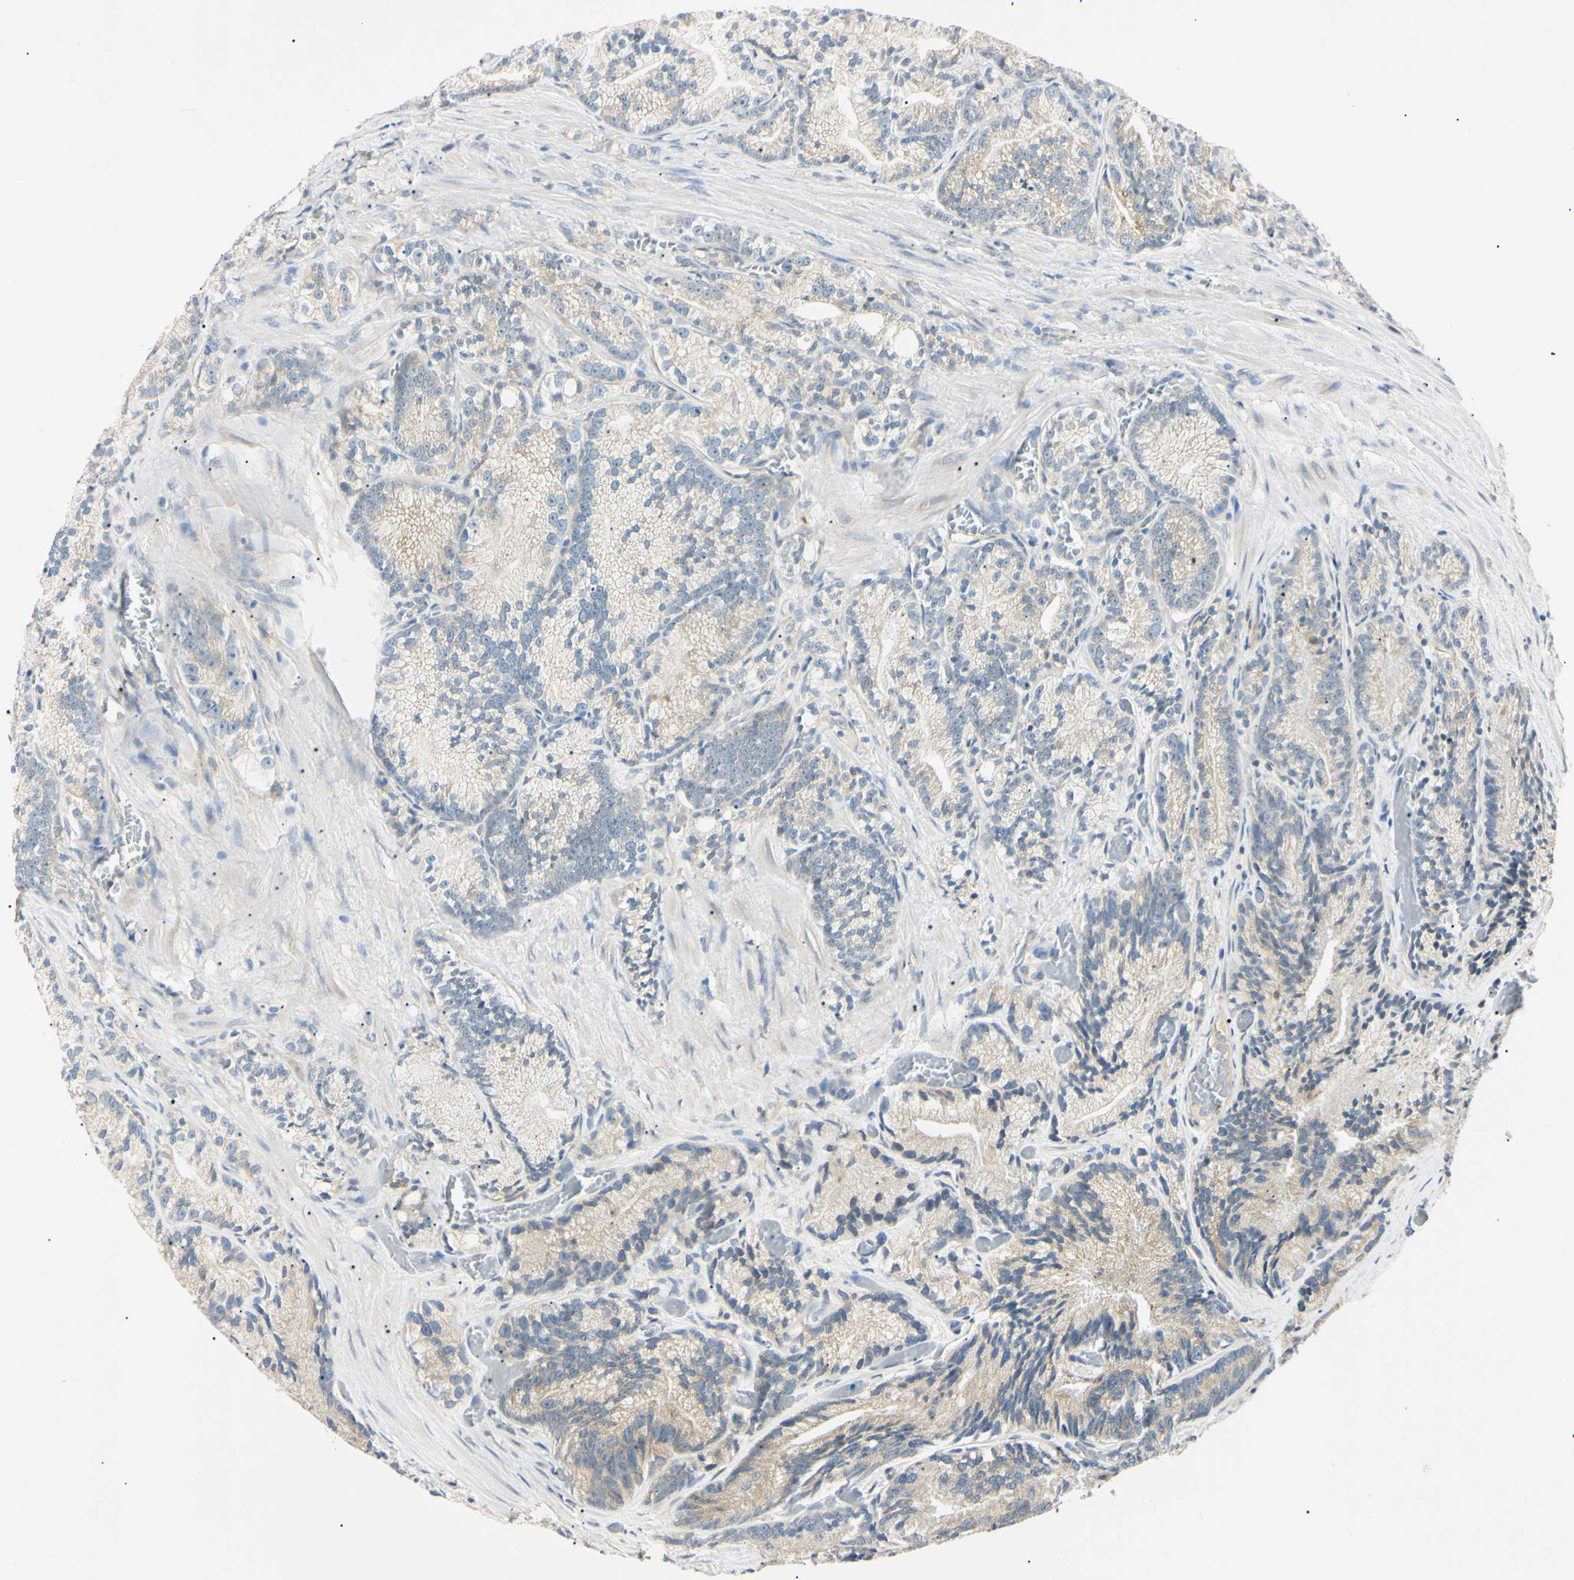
{"staining": {"intensity": "weak", "quantity": "25%-75%", "location": "cytoplasmic/membranous"}, "tissue": "prostate cancer", "cell_type": "Tumor cells", "image_type": "cancer", "snomed": [{"axis": "morphology", "description": "Adenocarcinoma, Low grade"}, {"axis": "topography", "description": "Prostate"}], "caption": "A high-resolution photomicrograph shows IHC staining of prostate cancer, which reveals weak cytoplasmic/membranous expression in approximately 25%-75% of tumor cells. (DAB IHC with brightfield microscopy, high magnification).", "gene": "DNAJB12", "patient": {"sex": "male", "age": 89}}